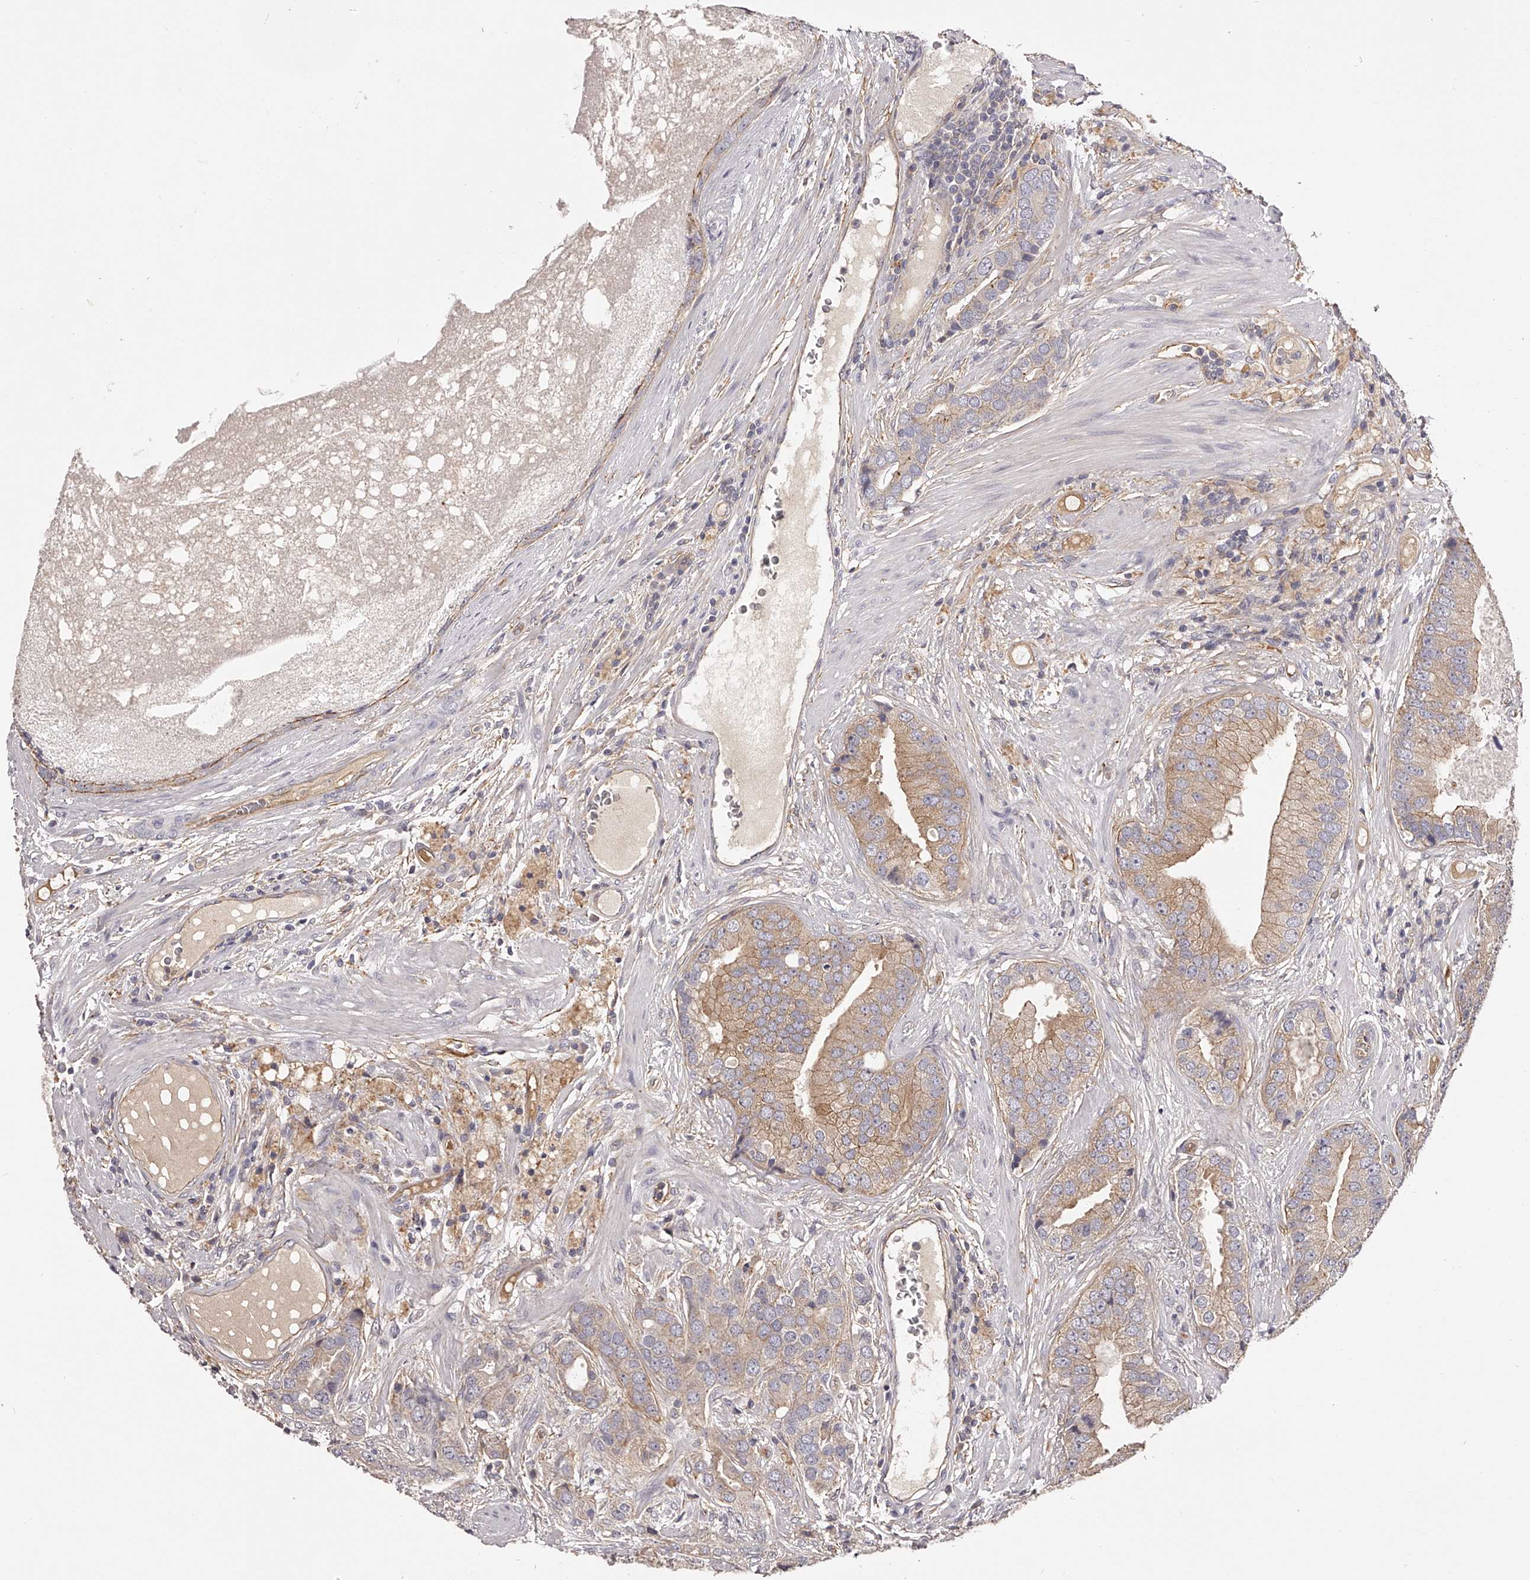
{"staining": {"intensity": "moderate", "quantity": ">75%", "location": "cytoplasmic/membranous"}, "tissue": "prostate cancer", "cell_type": "Tumor cells", "image_type": "cancer", "snomed": [{"axis": "morphology", "description": "Adenocarcinoma, High grade"}, {"axis": "topography", "description": "Prostate"}], "caption": "Immunohistochemical staining of human prostate cancer (high-grade adenocarcinoma) displays medium levels of moderate cytoplasmic/membranous protein staining in approximately >75% of tumor cells.", "gene": "LTV1", "patient": {"sex": "male", "age": 70}}